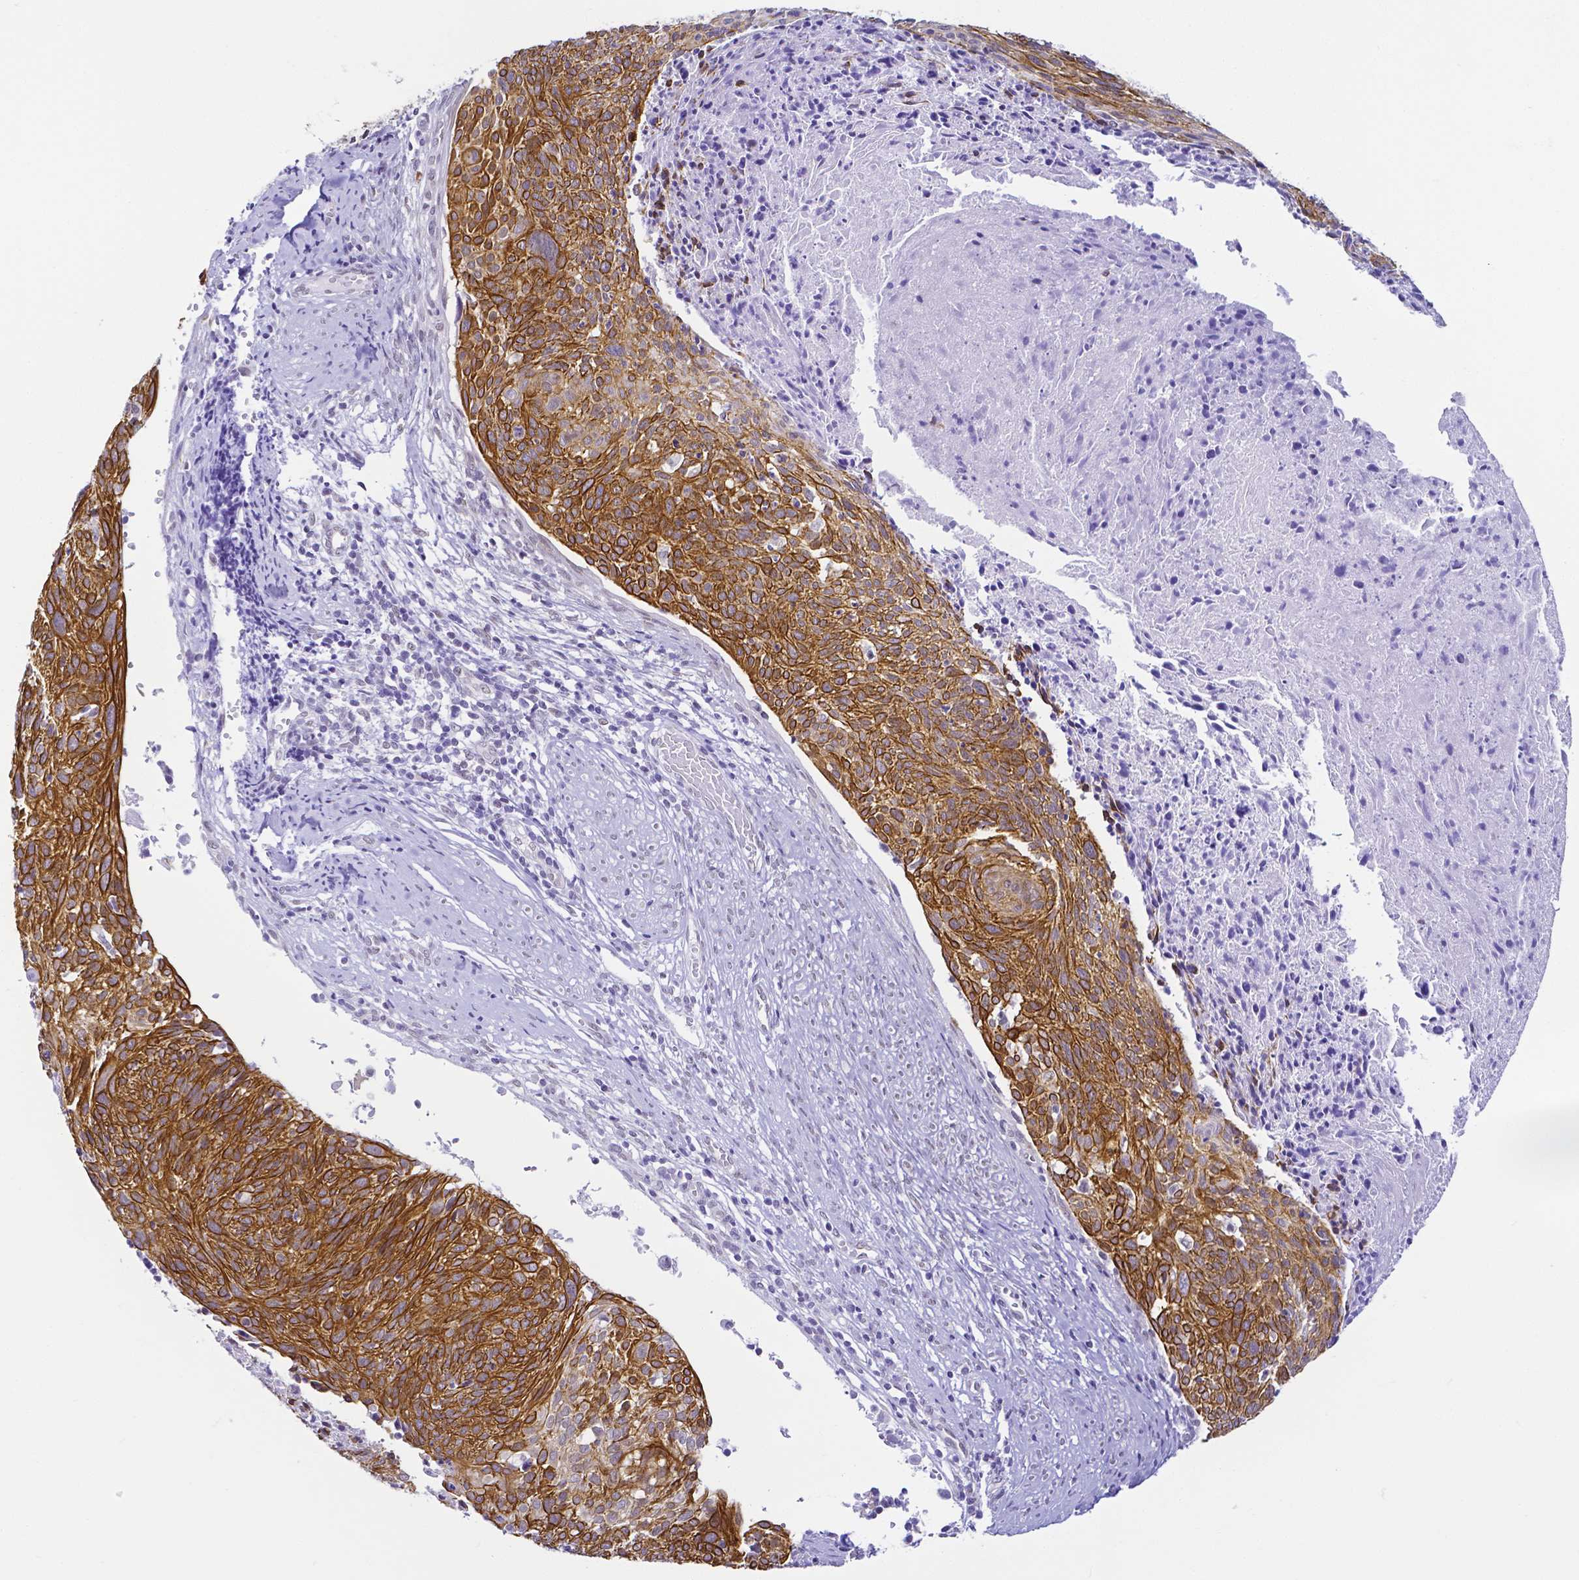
{"staining": {"intensity": "strong", "quantity": ">75%", "location": "cytoplasmic/membranous"}, "tissue": "cervical cancer", "cell_type": "Tumor cells", "image_type": "cancer", "snomed": [{"axis": "morphology", "description": "Squamous cell carcinoma, NOS"}, {"axis": "topography", "description": "Cervix"}], "caption": "Strong cytoplasmic/membranous protein expression is seen in about >75% of tumor cells in cervical cancer (squamous cell carcinoma). (DAB IHC, brown staining for protein, blue staining for nuclei).", "gene": "FAM83G", "patient": {"sex": "female", "age": 49}}